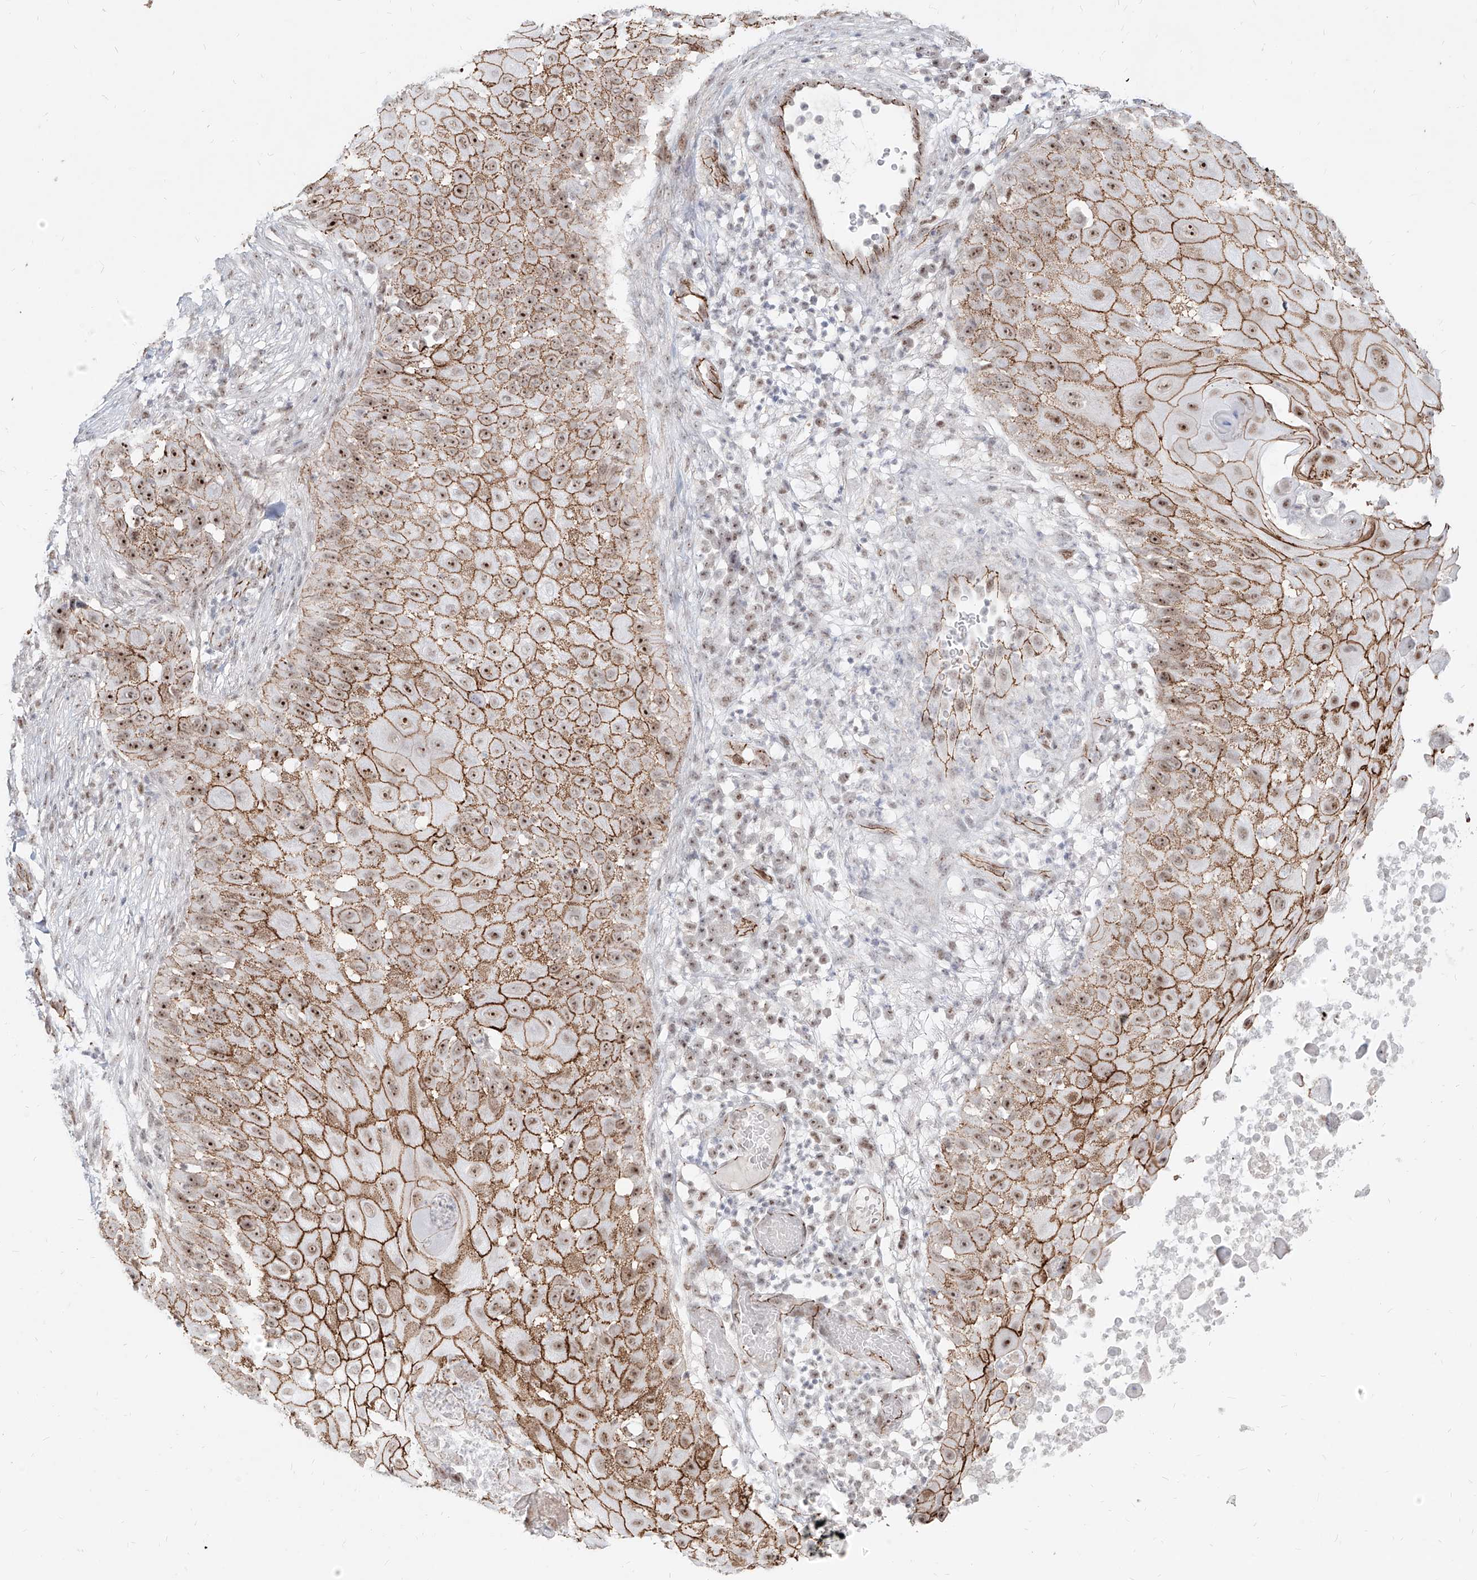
{"staining": {"intensity": "strong", "quantity": ">75%", "location": "cytoplasmic/membranous,nuclear"}, "tissue": "skin cancer", "cell_type": "Tumor cells", "image_type": "cancer", "snomed": [{"axis": "morphology", "description": "Squamous cell carcinoma, NOS"}, {"axis": "topography", "description": "Skin"}], "caption": "The histopathology image reveals immunohistochemical staining of skin squamous cell carcinoma. There is strong cytoplasmic/membranous and nuclear positivity is identified in about >75% of tumor cells.", "gene": "ZNF710", "patient": {"sex": "female", "age": 44}}